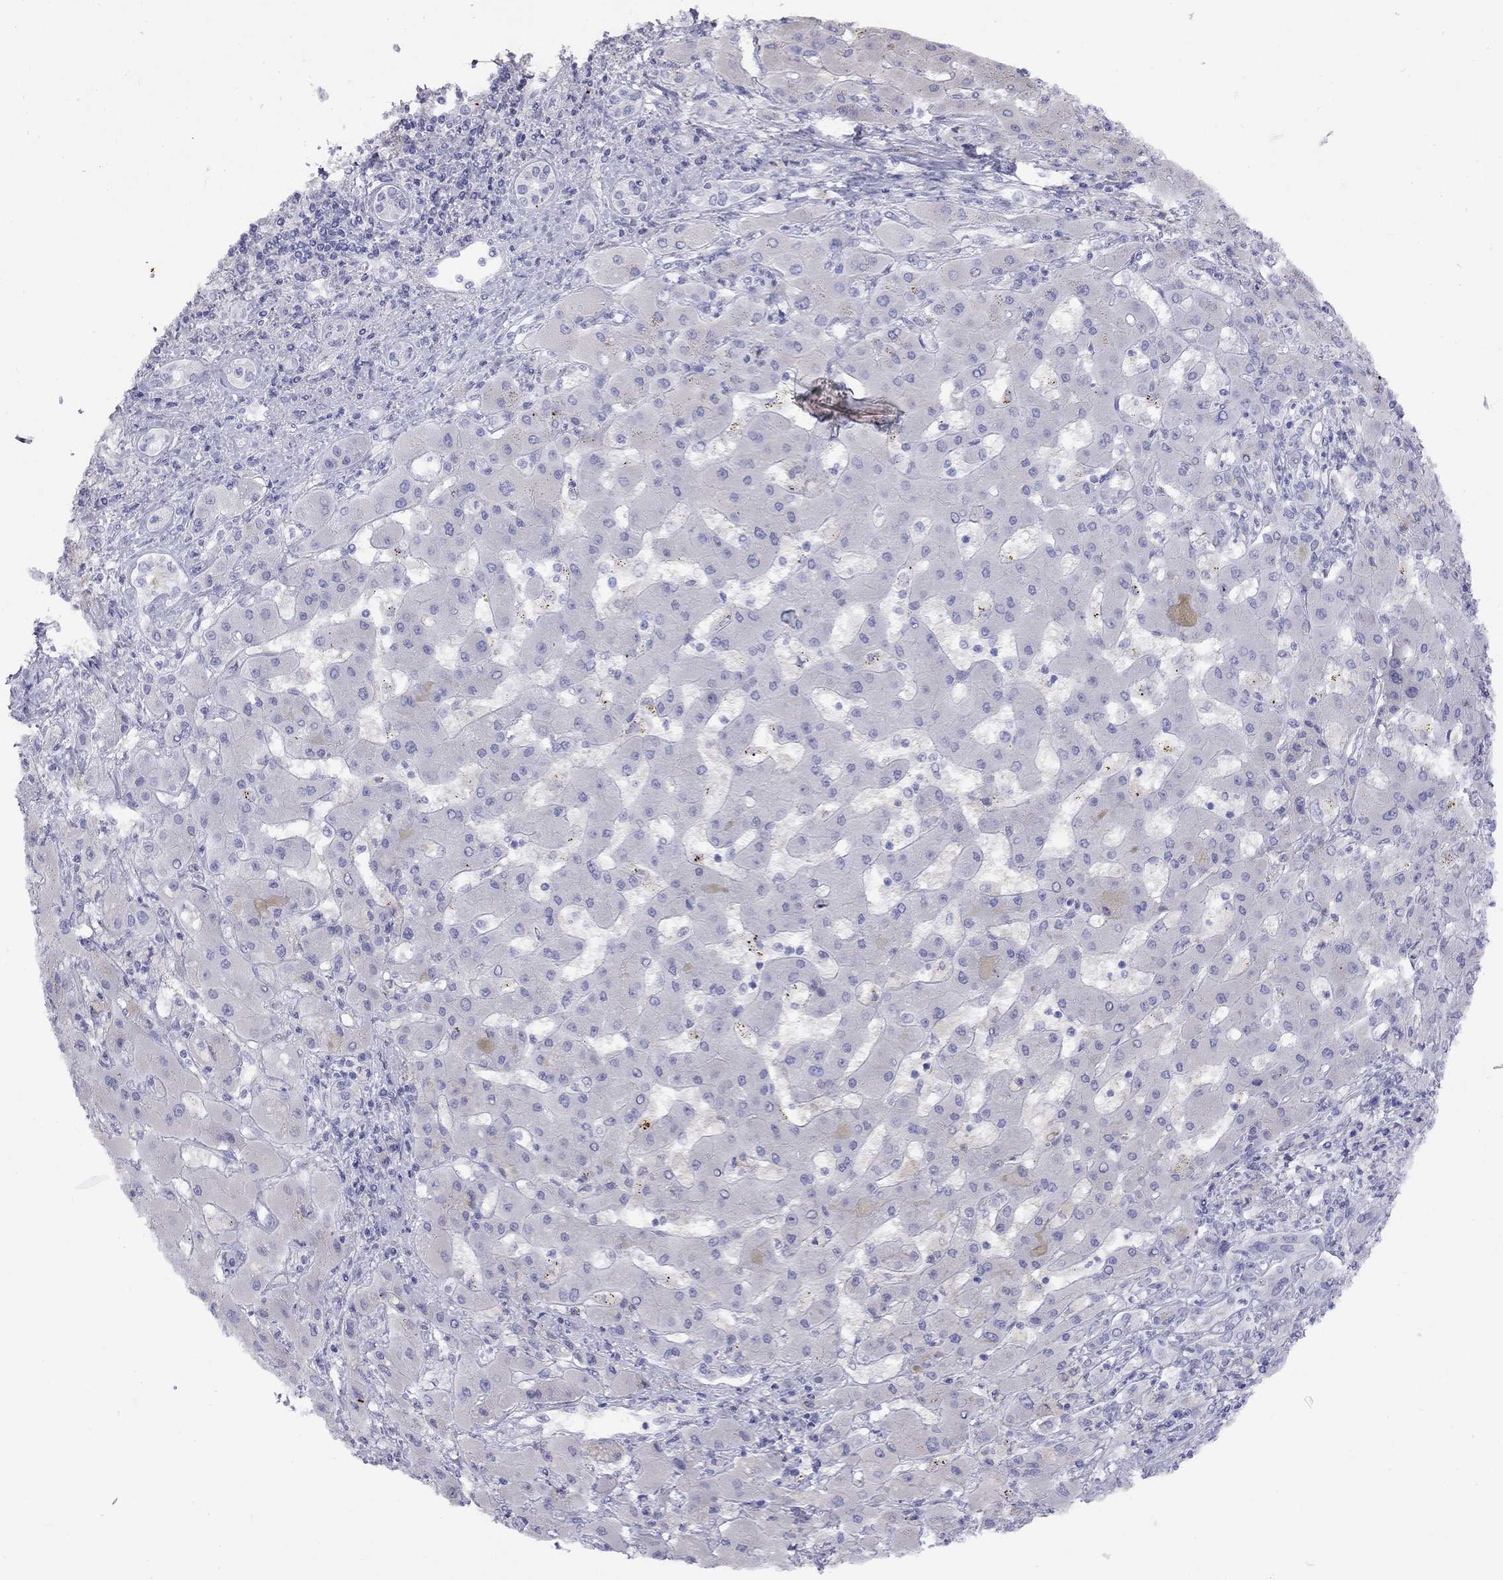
{"staining": {"intensity": "negative", "quantity": "none", "location": "none"}, "tissue": "liver cancer", "cell_type": "Tumor cells", "image_type": "cancer", "snomed": [{"axis": "morphology", "description": "Cholangiocarcinoma"}, {"axis": "topography", "description": "Liver"}], "caption": "DAB (3,3'-diaminobenzidine) immunohistochemical staining of liver cancer (cholangiocarcinoma) exhibits no significant expression in tumor cells.", "gene": "GNAT3", "patient": {"sex": "male", "age": 67}}